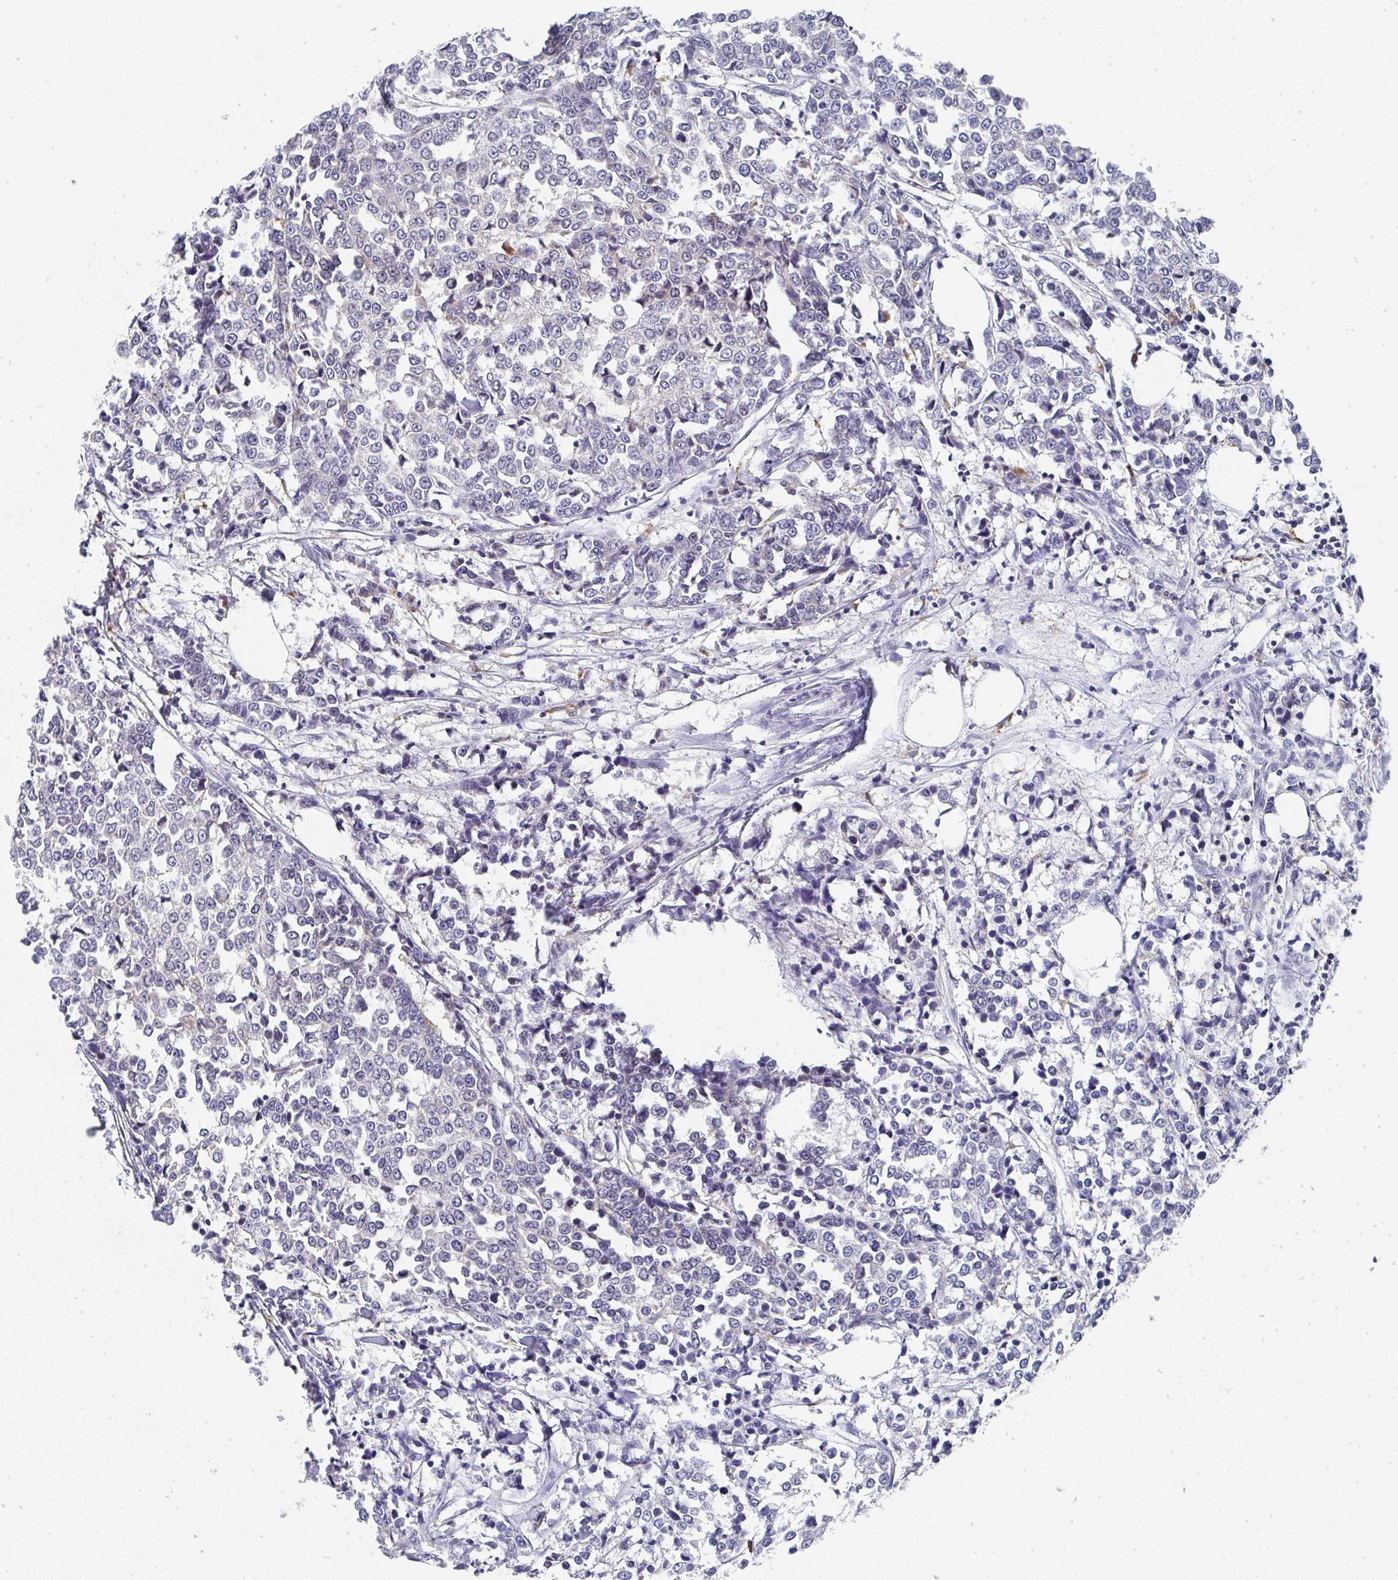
{"staining": {"intensity": "negative", "quantity": "none", "location": "none"}, "tissue": "breast cancer", "cell_type": "Tumor cells", "image_type": "cancer", "snomed": [{"axis": "morphology", "description": "Duct carcinoma"}, {"axis": "topography", "description": "Breast"}], "caption": "This photomicrograph is of breast cancer (intraductal carcinoma) stained with IHC to label a protein in brown with the nuclei are counter-stained blue. There is no expression in tumor cells.", "gene": "NCF1", "patient": {"sex": "female", "age": 80}}